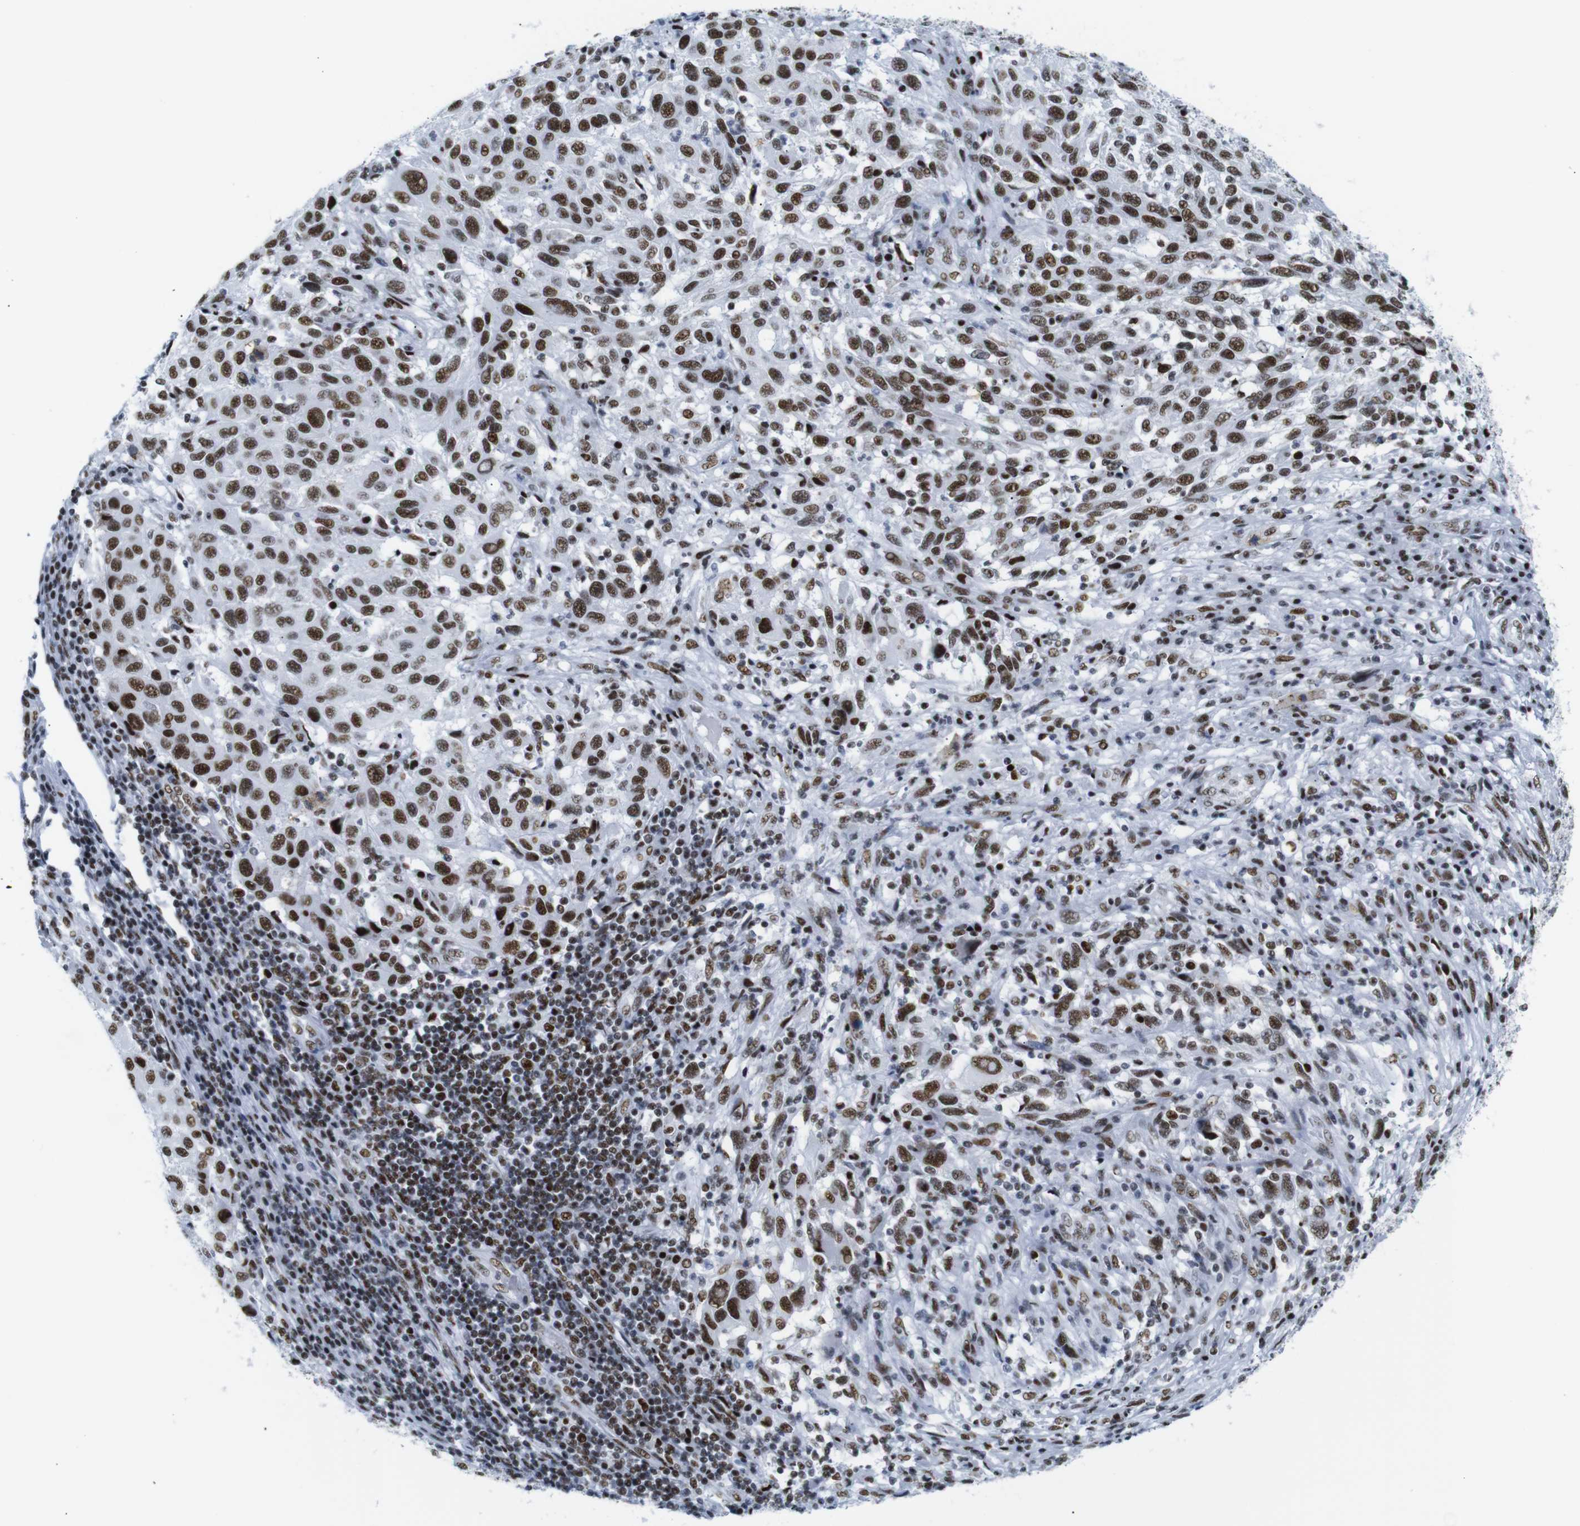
{"staining": {"intensity": "strong", "quantity": ">75%", "location": "nuclear"}, "tissue": "melanoma", "cell_type": "Tumor cells", "image_type": "cancer", "snomed": [{"axis": "morphology", "description": "Malignant melanoma, Metastatic site"}, {"axis": "topography", "description": "Lymph node"}], "caption": "A brown stain labels strong nuclear positivity of a protein in malignant melanoma (metastatic site) tumor cells. The staining was performed using DAB (3,3'-diaminobenzidine), with brown indicating positive protein expression. Nuclei are stained blue with hematoxylin.", "gene": "TRA2B", "patient": {"sex": "male", "age": 61}}